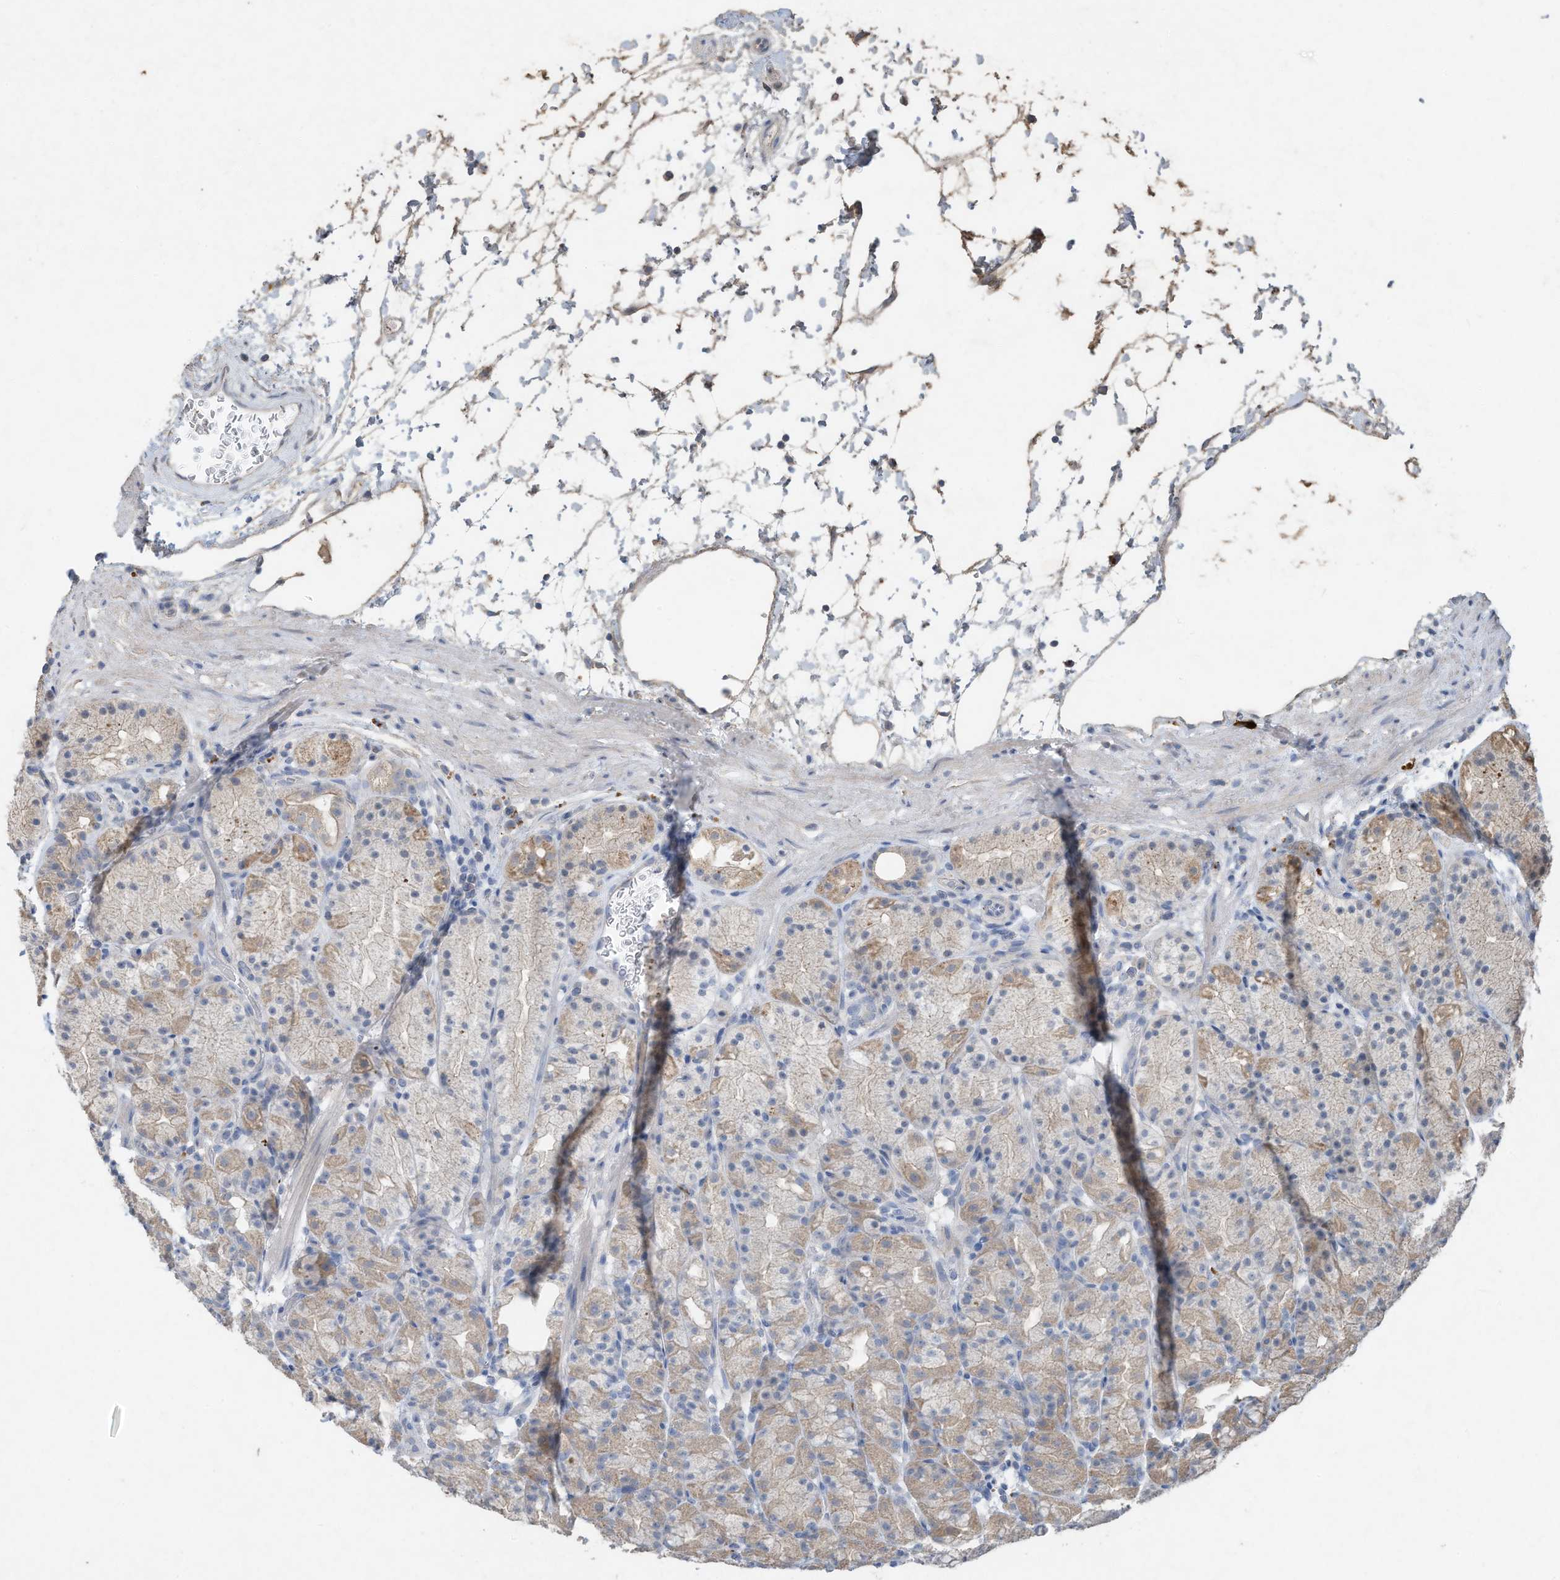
{"staining": {"intensity": "weak", "quantity": "25%-75%", "location": "cytoplasmic/membranous"}, "tissue": "stomach", "cell_type": "Glandular cells", "image_type": "normal", "snomed": [{"axis": "morphology", "description": "Normal tissue, NOS"}, {"axis": "topography", "description": "Stomach, upper"}], "caption": "Stomach stained with a protein marker shows weak staining in glandular cells.", "gene": "CAPN13", "patient": {"sex": "male", "age": 48}}